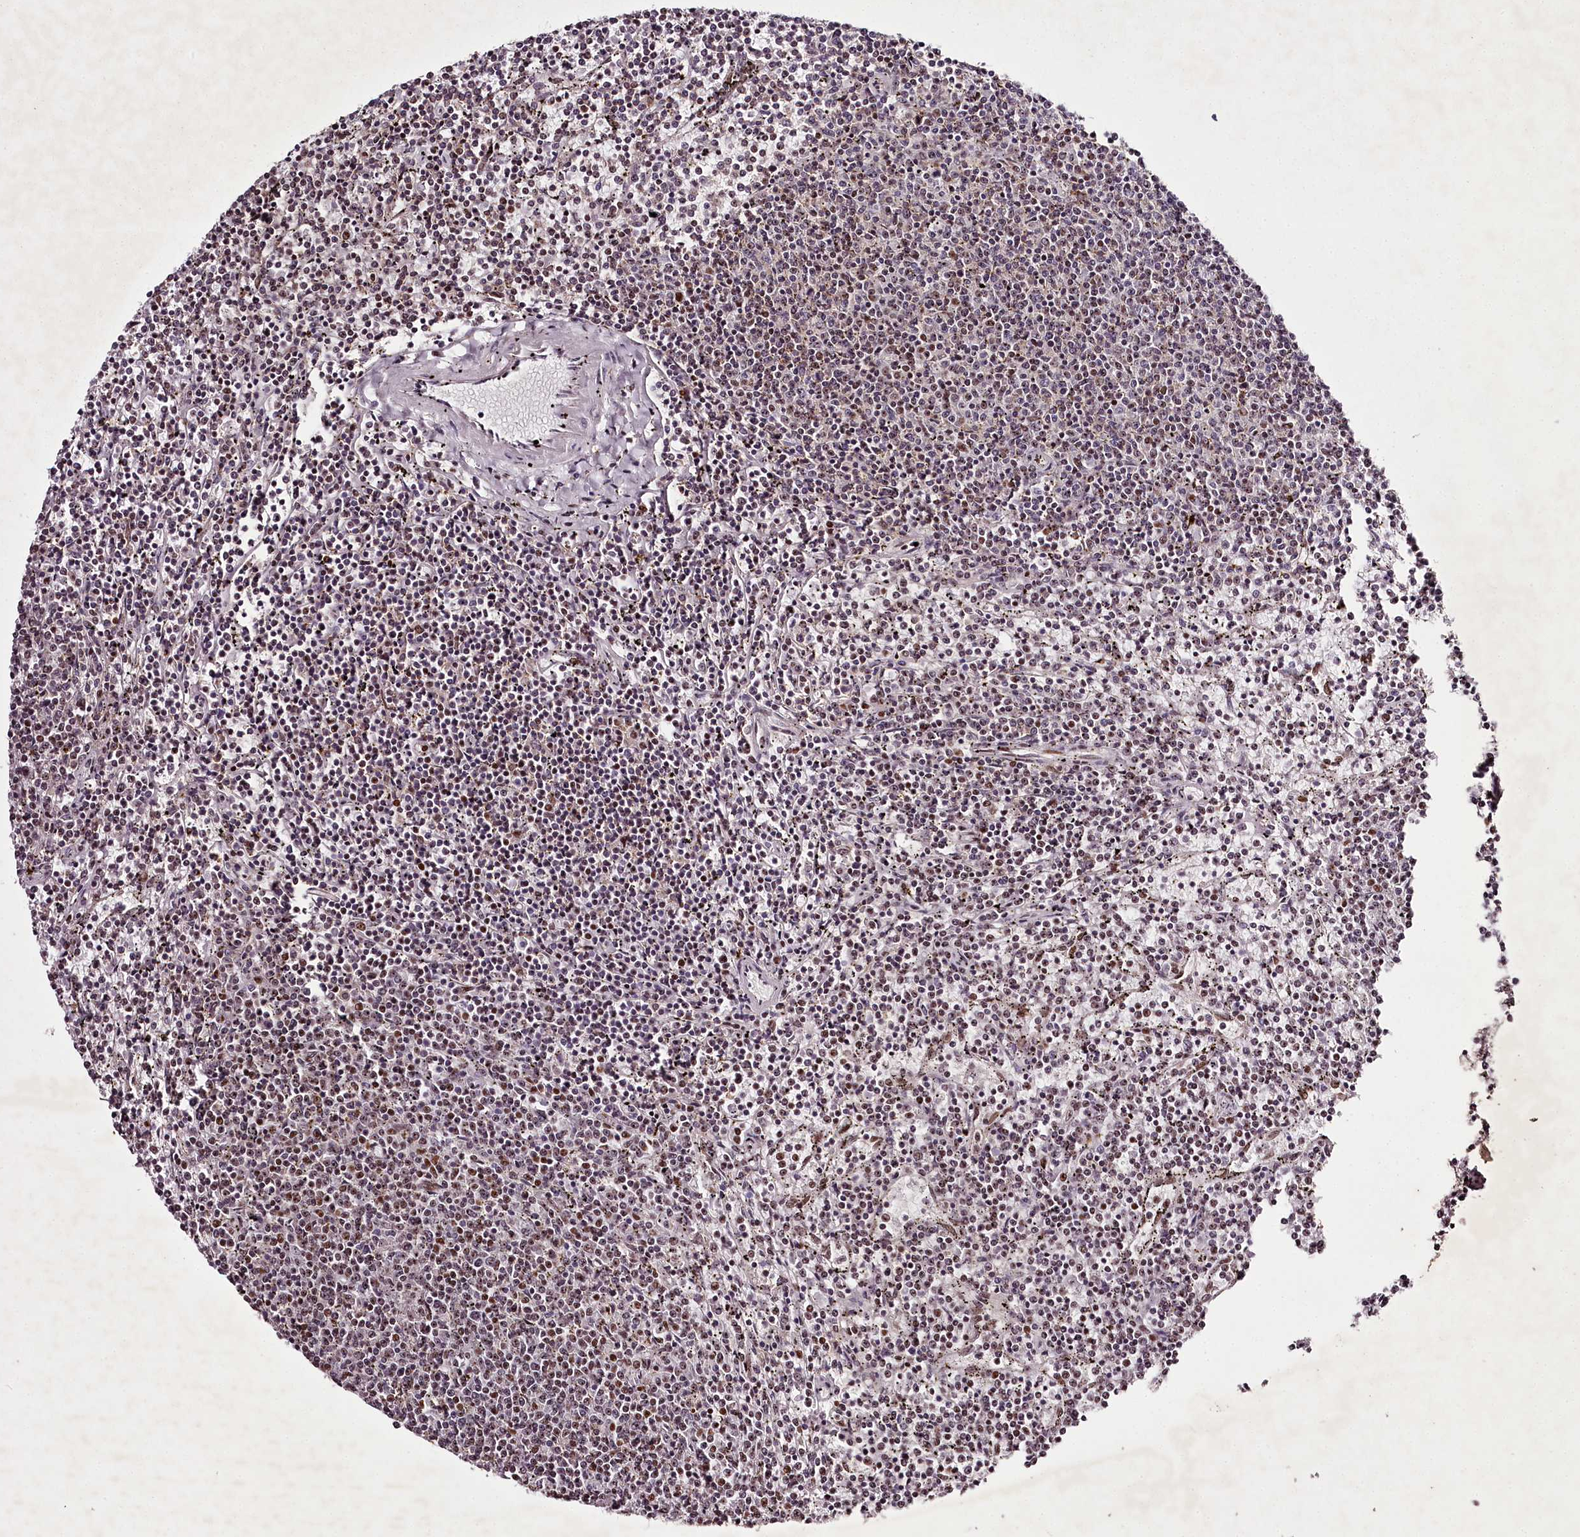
{"staining": {"intensity": "weak", "quantity": "25%-75%", "location": "cytoplasmic/membranous,nuclear"}, "tissue": "lymphoma", "cell_type": "Tumor cells", "image_type": "cancer", "snomed": [{"axis": "morphology", "description": "Malignant lymphoma, non-Hodgkin's type, Low grade"}, {"axis": "topography", "description": "Spleen"}], "caption": "DAB immunohistochemical staining of malignant lymphoma, non-Hodgkin's type (low-grade) shows weak cytoplasmic/membranous and nuclear protein staining in approximately 25%-75% of tumor cells.", "gene": "PSPC1", "patient": {"sex": "female", "age": 50}}